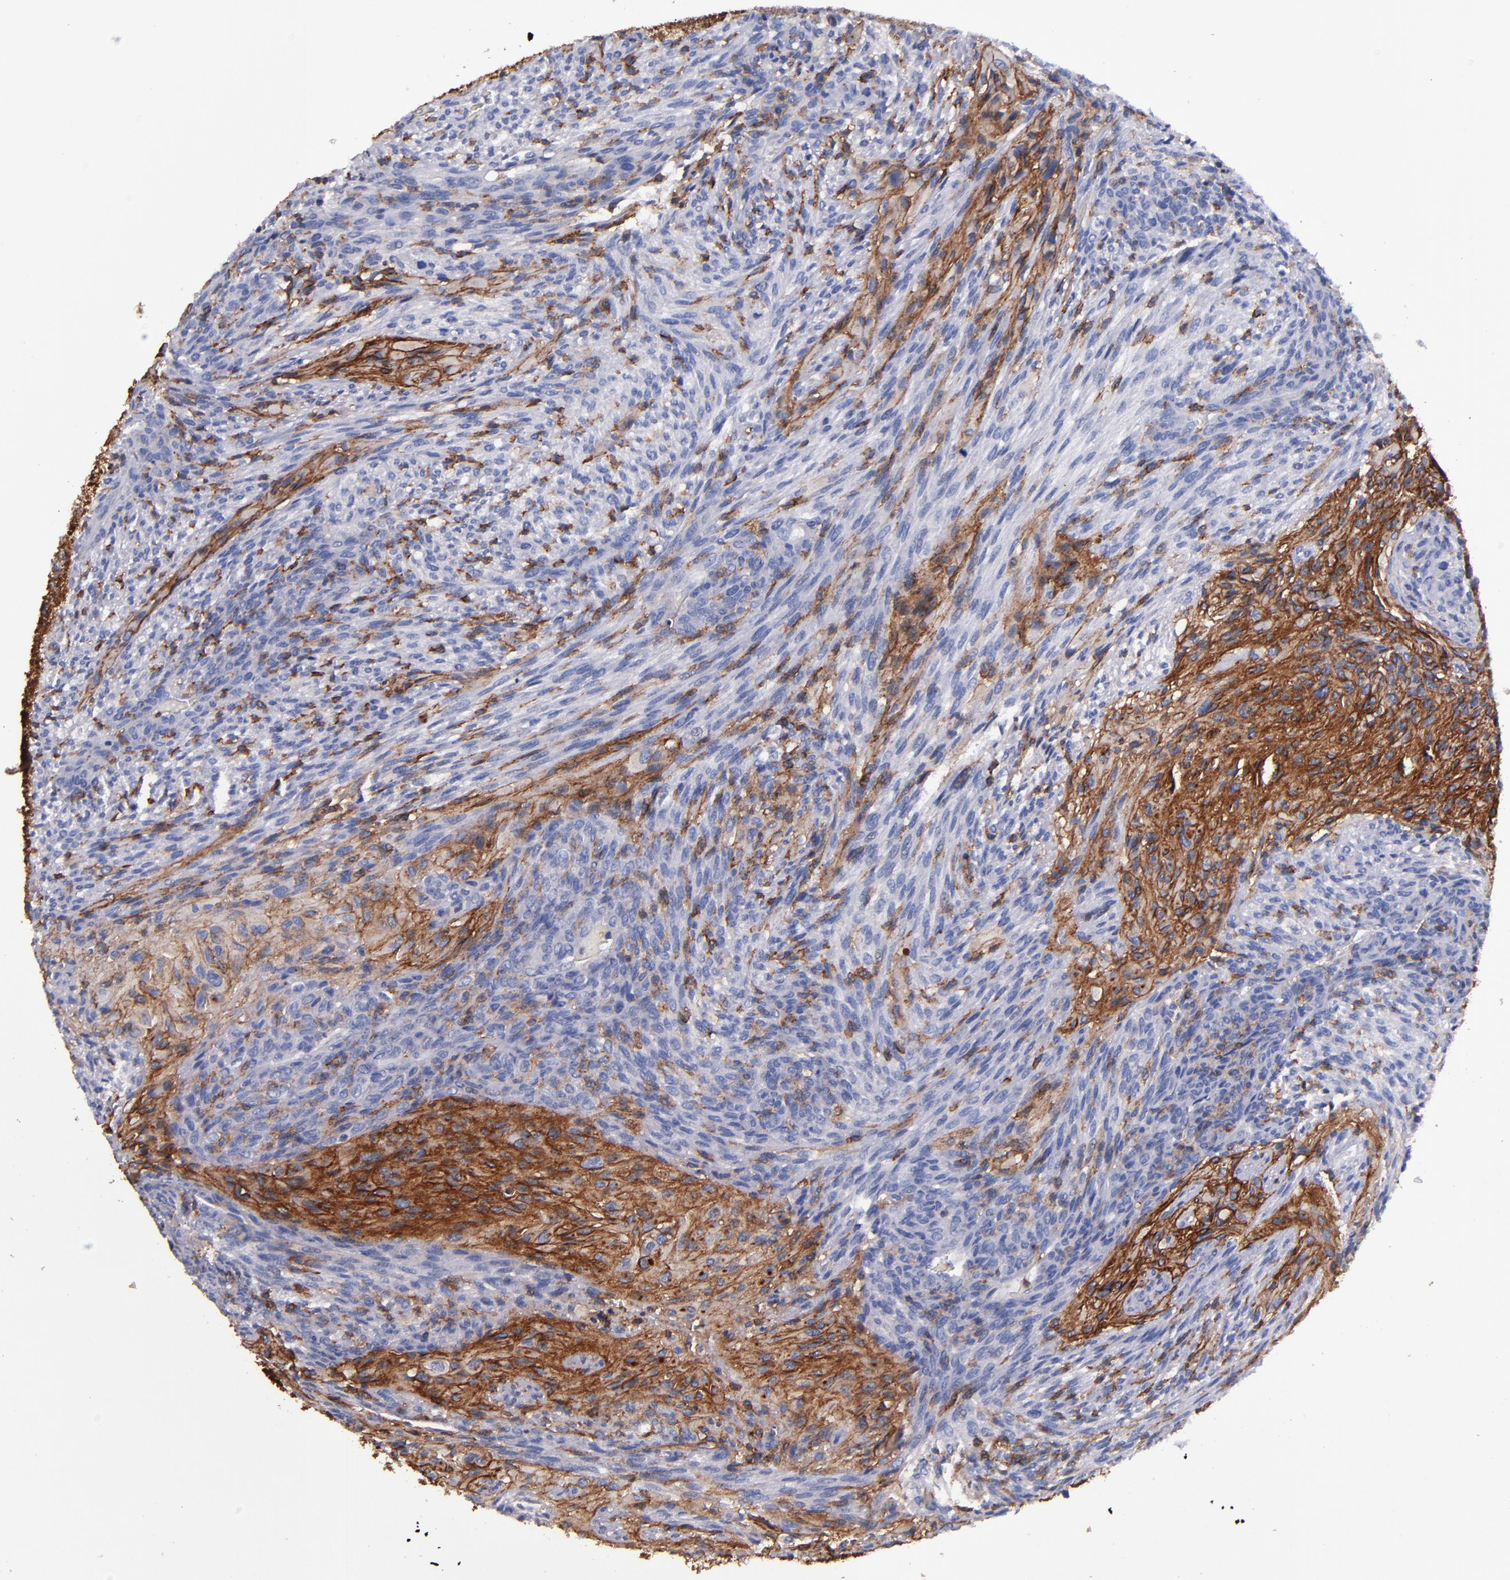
{"staining": {"intensity": "strong", "quantity": ">75%", "location": "cytoplasmic/membranous"}, "tissue": "glioma", "cell_type": "Tumor cells", "image_type": "cancer", "snomed": [{"axis": "morphology", "description": "Glioma, malignant, High grade"}, {"axis": "topography", "description": "Cerebral cortex"}], "caption": "DAB (3,3'-diaminobenzidine) immunohistochemical staining of human glioma displays strong cytoplasmic/membranous protein expression in about >75% of tumor cells. (brown staining indicates protein expression, while blue staining denotes nuclei).", "gene": "SIRPA", "patient": {"sex": "female", "age": 55}}